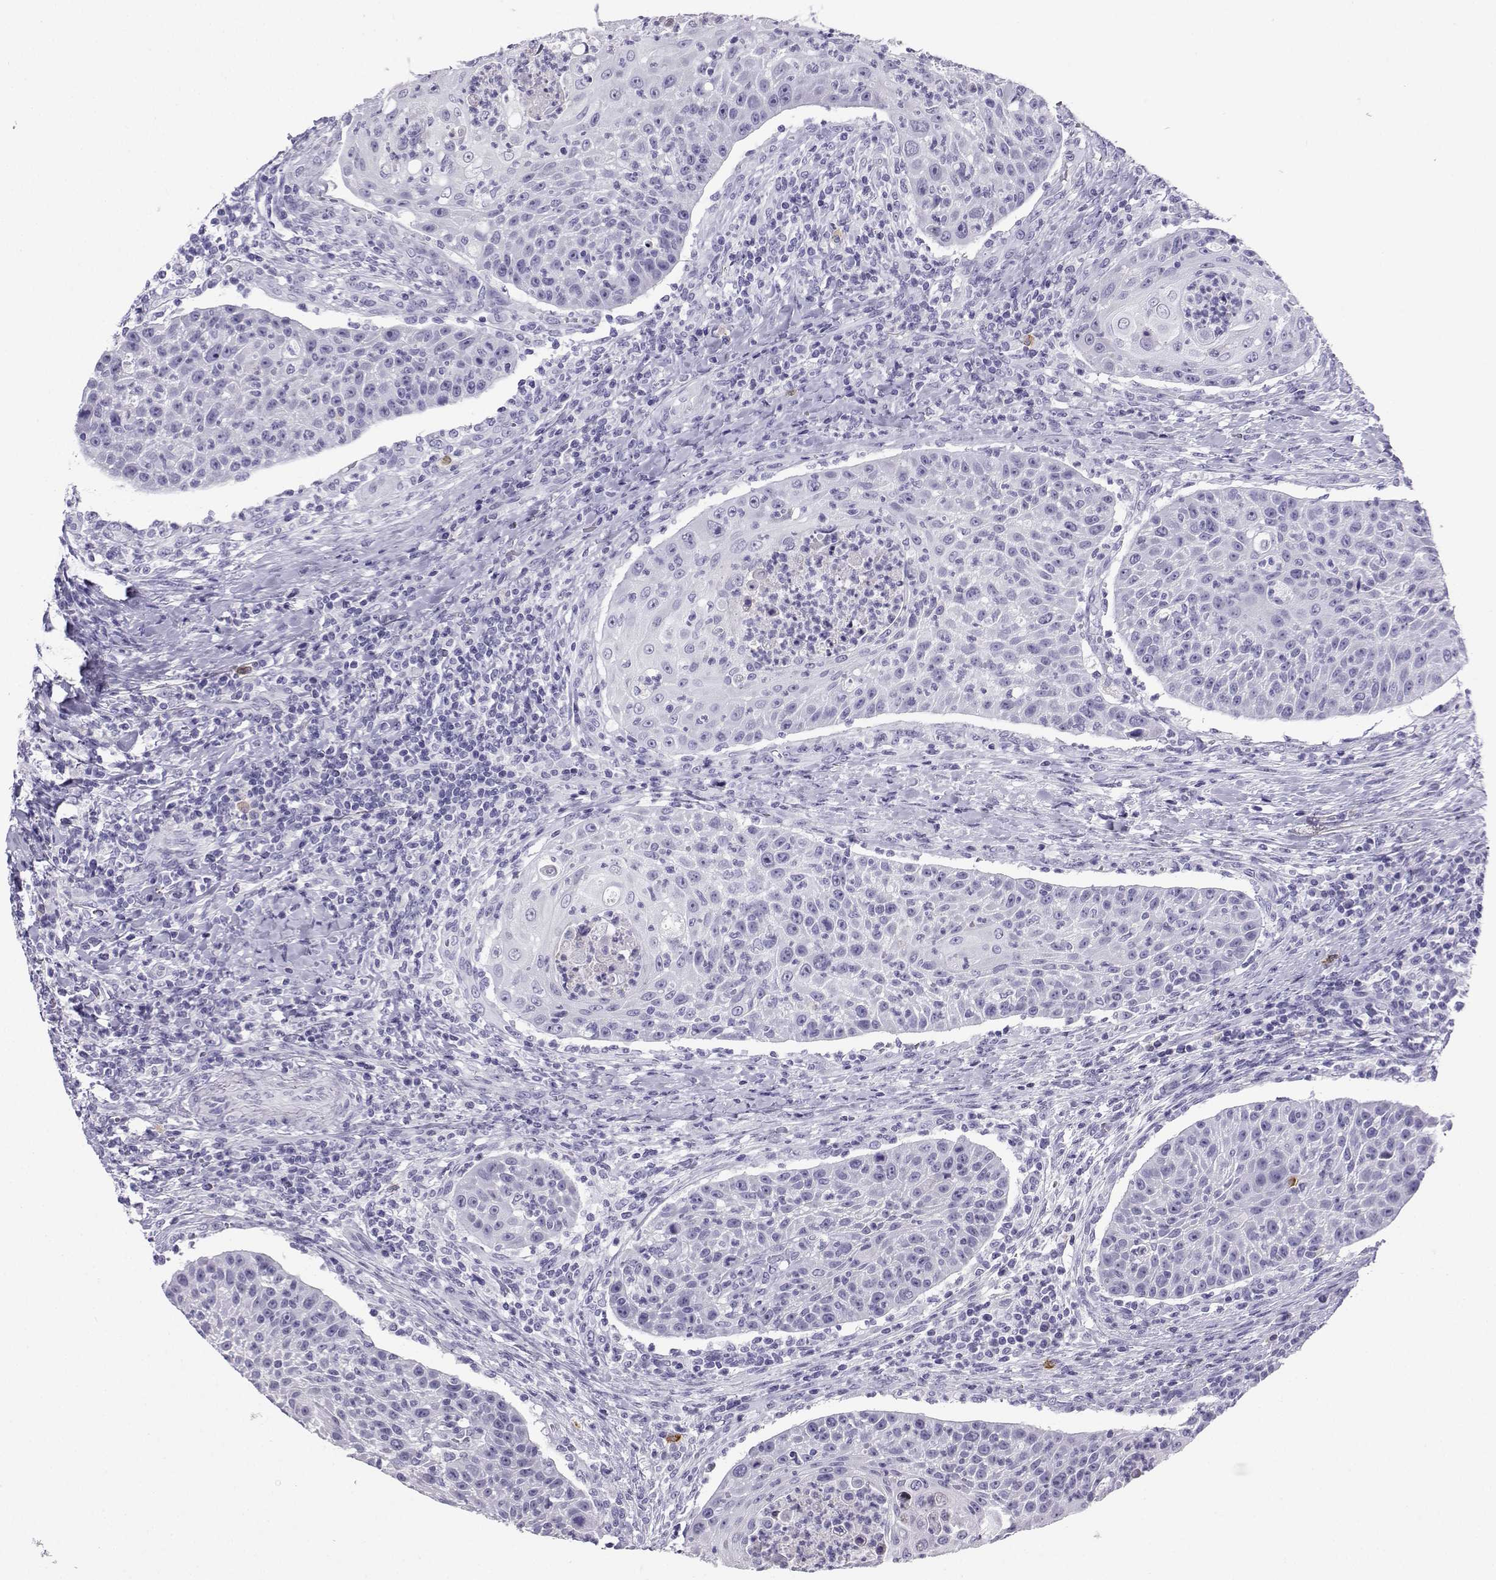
{"staining": {"intensity": "negative", "quantity": "none", "location": "none"}, "tissue": "head and neck cancer", "cell_type": "Tumor cells", "image_type": "cancer", "snomed": [{"axis": "morphology", "description": "Squamous cell carcinoma, NOS"}, {"axis": "topography", "description": "Head-Neck"}], "caption": "An immunohistochemistry image of head and neck cancer is shown. There is no staining in tumor cells of head and neck cancer.", "gene": "SLC18A2", "patient": {"sex": "male", "age": 69}}